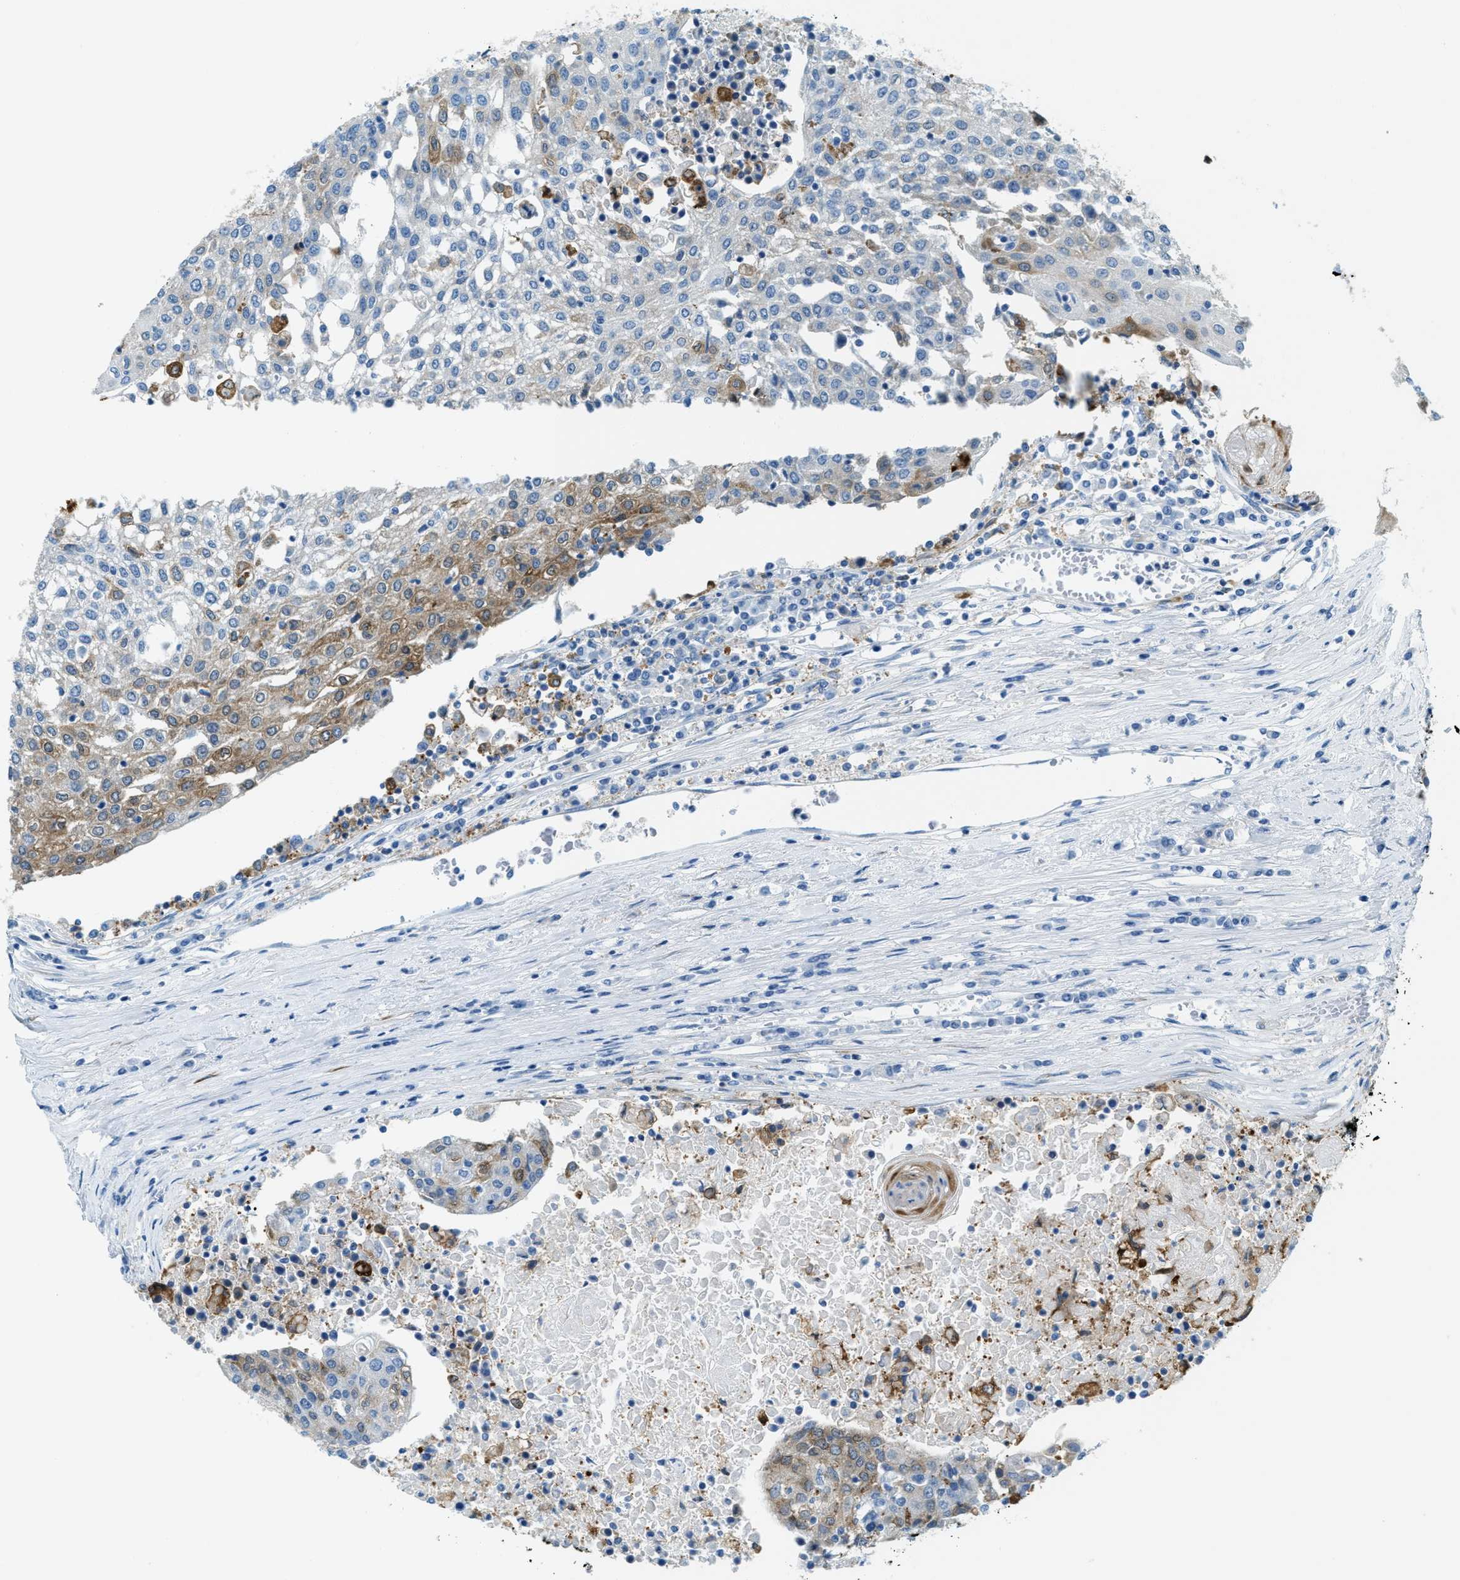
{"staining": {"intensity": "moderate", "quantity": "<25%", "location": "cytoplasmic/membranous"}, "tissue": "urothelial cancer", "cell_type": "Tumor cells", "image_type": "cancer", "snomed": [{"axis": "morphology", "description": "Urothelial carcinoma, High grade"}, {"axis": "topography", "description": "Urinary bladder"}], "caption": "Urothelial cancer was stained to show a protein in brown. There is low levels of moderate cytoplasmic/membranous expression in approximately <25% of tumor cells.", "gene": "MATCAP2", "patient": {"sex": "female", "age": 85}}